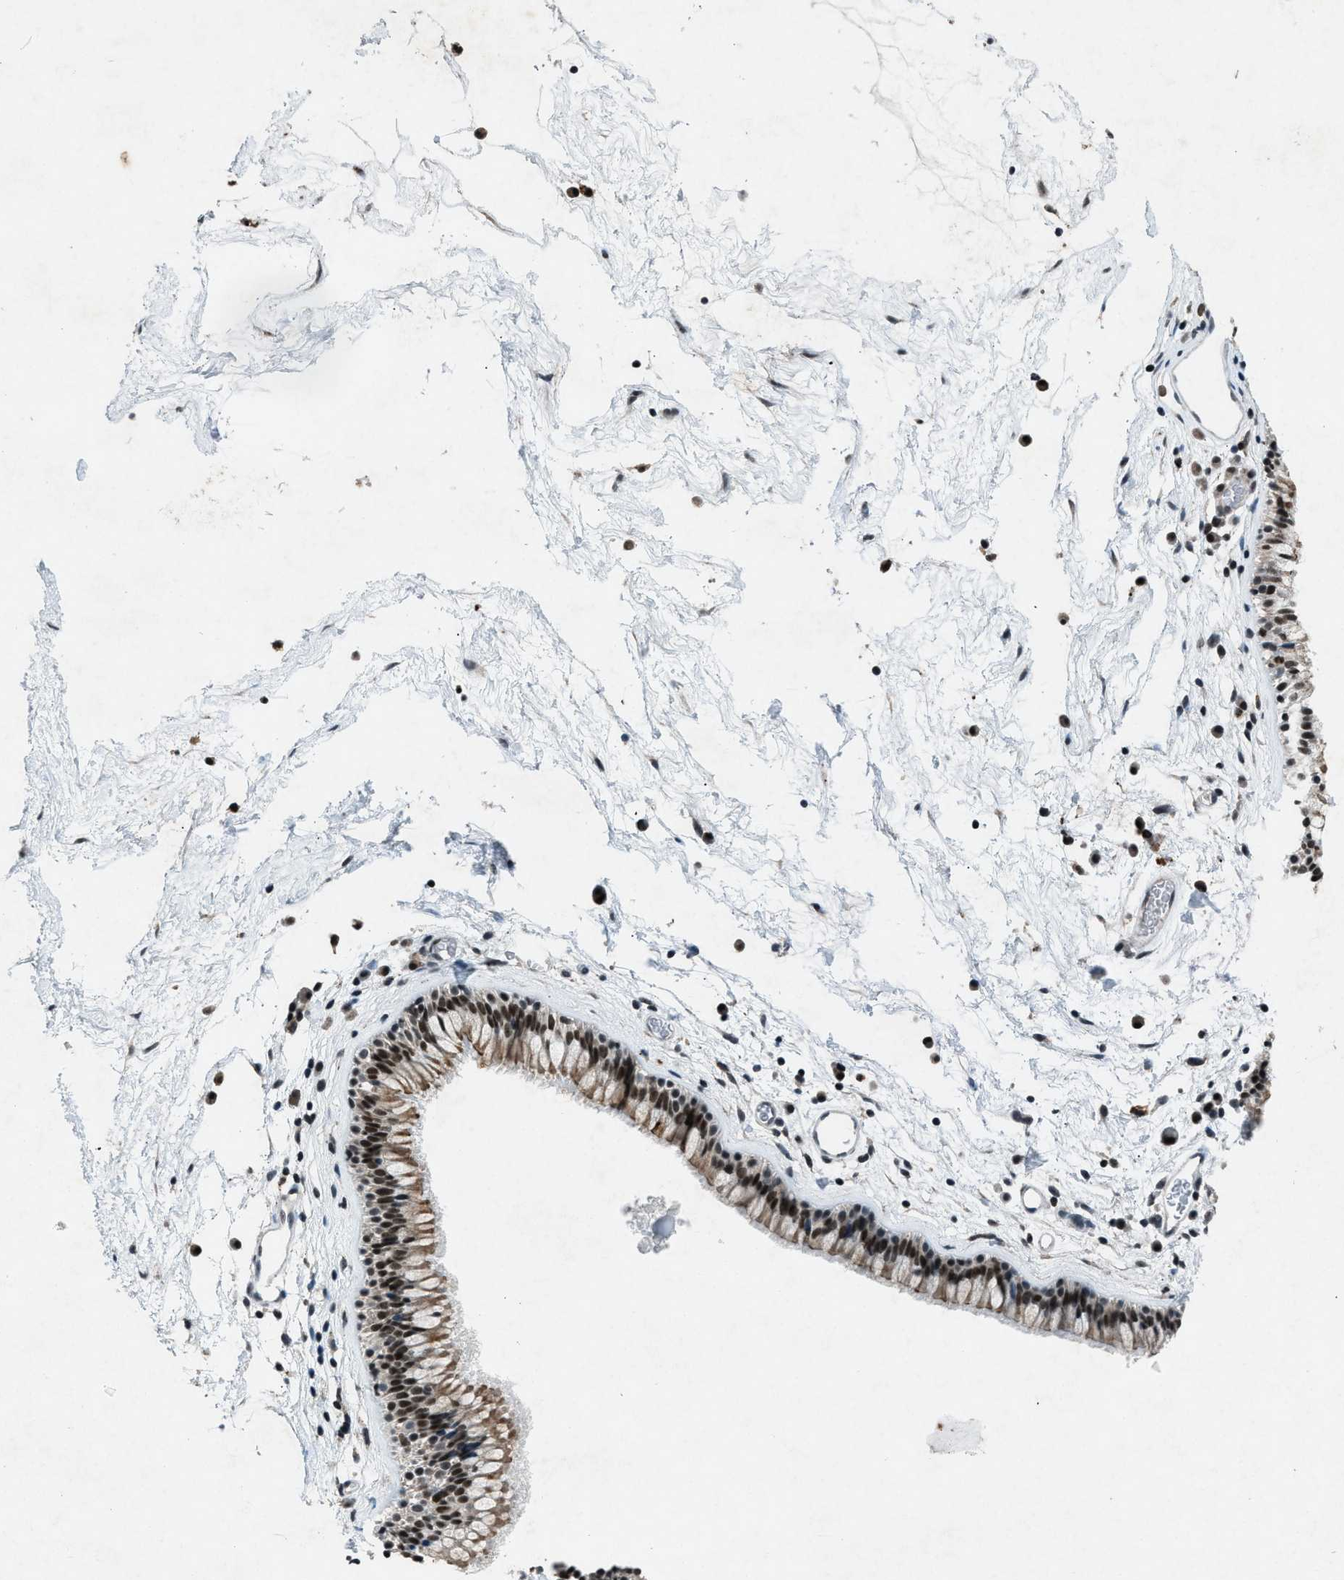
{"staining": {"intensity": "strong", "quantity": ">75%", "location": "cytoplasmic/membranous,nuclear"}, "tissue": "nasopharynx", "cell_type": "Respiratory epithelial cells", "image_type": "normal", "snomed": [{"axis": "morphology", "description": "Normal tissue, NOS"}, {"axis": "morphology", "description": "Inflammation, NOS"}, {"axis": "topography", "description": "Nasopharynx"}], "caption": "A high amount of strong cytoplasmic/membranous,nuclear positivity is identified in approximately >75% of respiratory epithelial cells in unremarkable nasopharynx. The staining was performed using DAB (3,3'-diaminobenzidine), with brown indicating positive protein expression. Nuclei are stained blue with hematoxylin.", "gene": "ADCY1", "patient": {"sex": "male", "age": 48}}